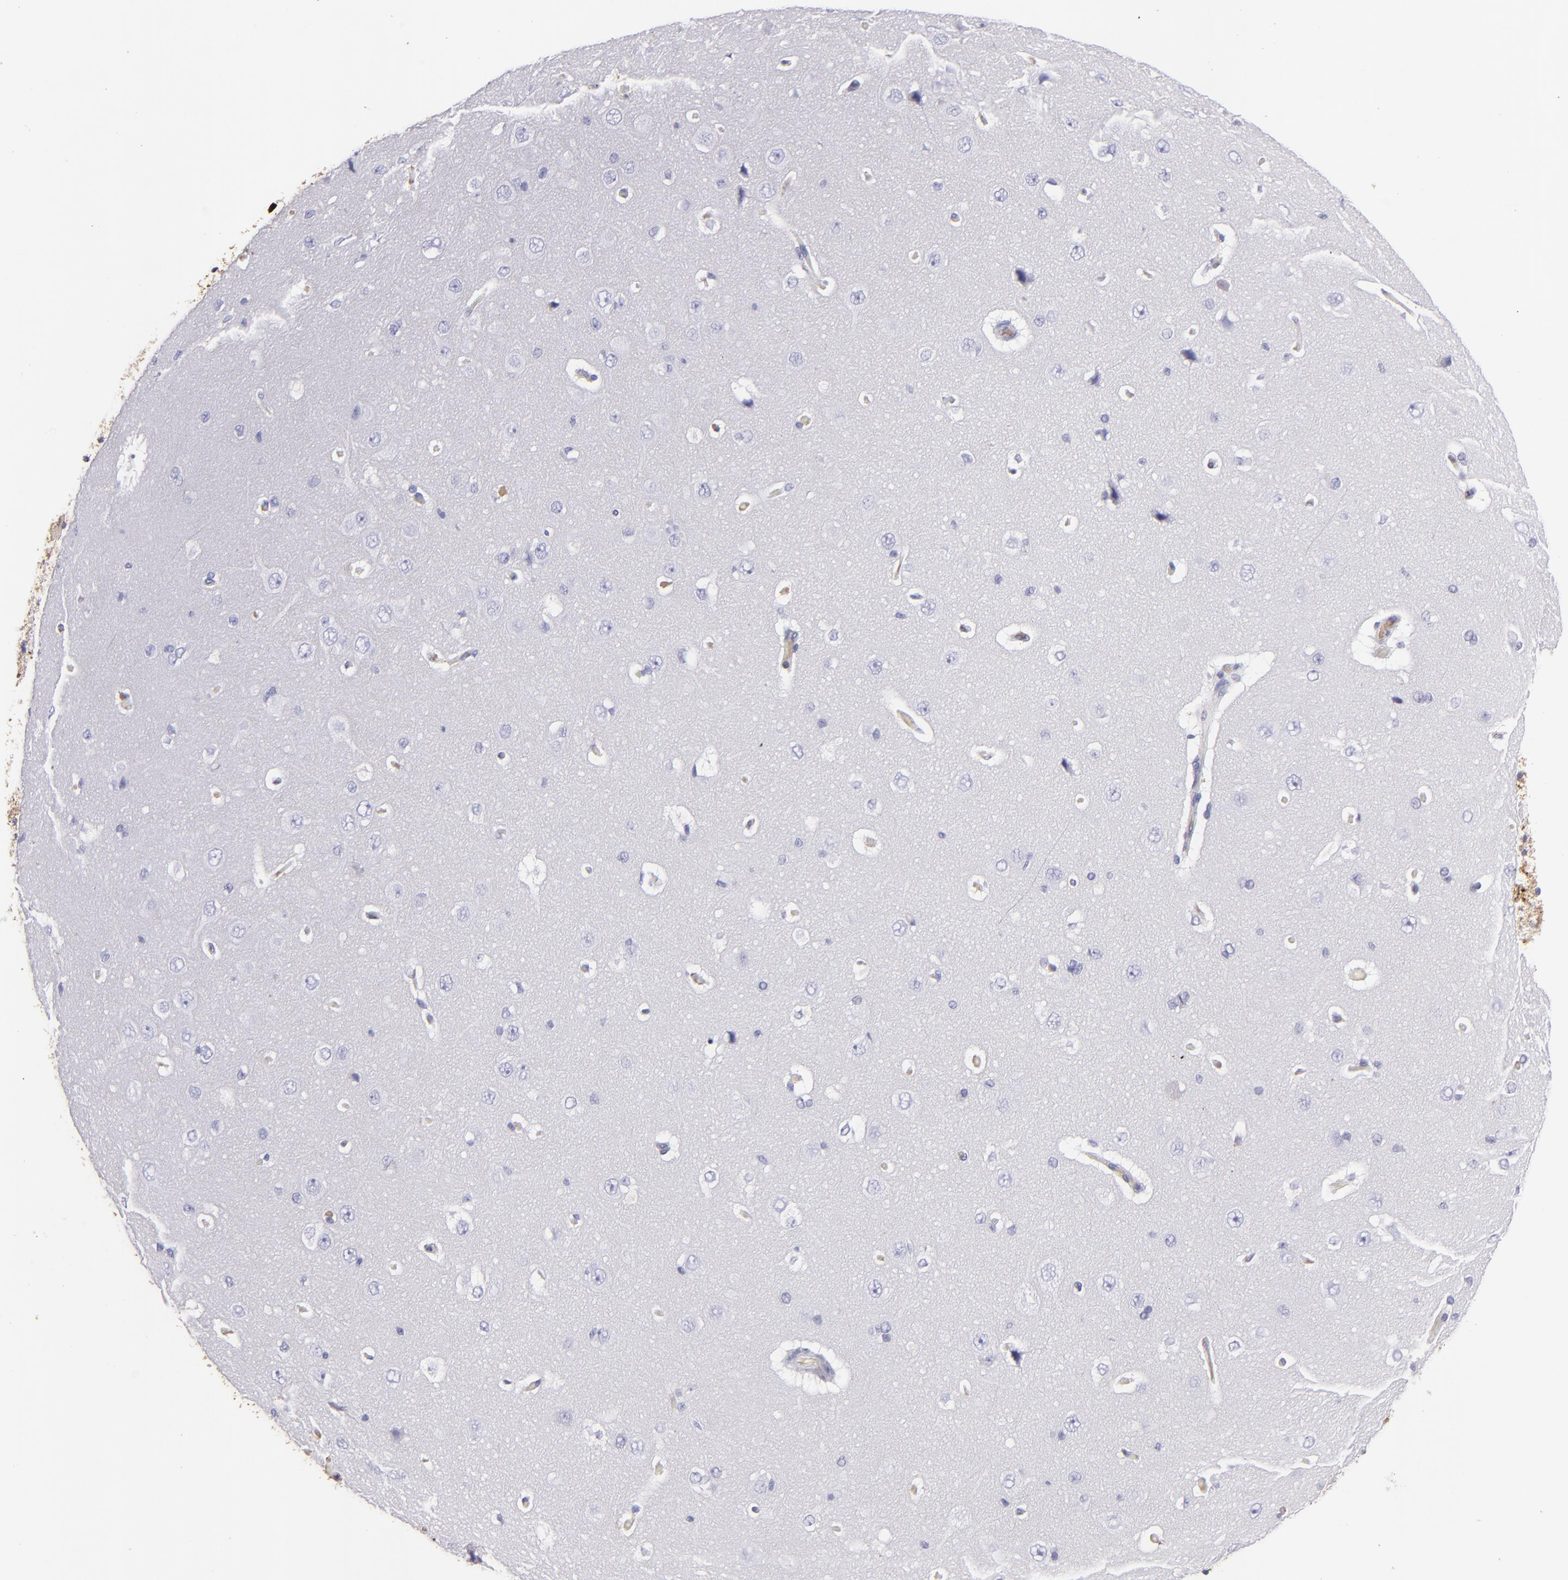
{"staining": {"intensity": "strong", "quantity": "25%-75%", "location": "cytoplasmic/membranous"}, "tissue": "cerebral cortex", "cell_type": "Endothelial cells", "image_type": "normal", "snomed": [{"axis": "morphology", "description": "Normal tissue, NOS"}, {"axis": "topography", "description": "Cerebral cortex"}], "caption": "Strong cytoplasmic/membranous protein expression is appreciated in about 25%-75% of endothelial cells in cerebral cortex.", "gene": "FGB", "patient": {"sex": "female", "age": 45}}